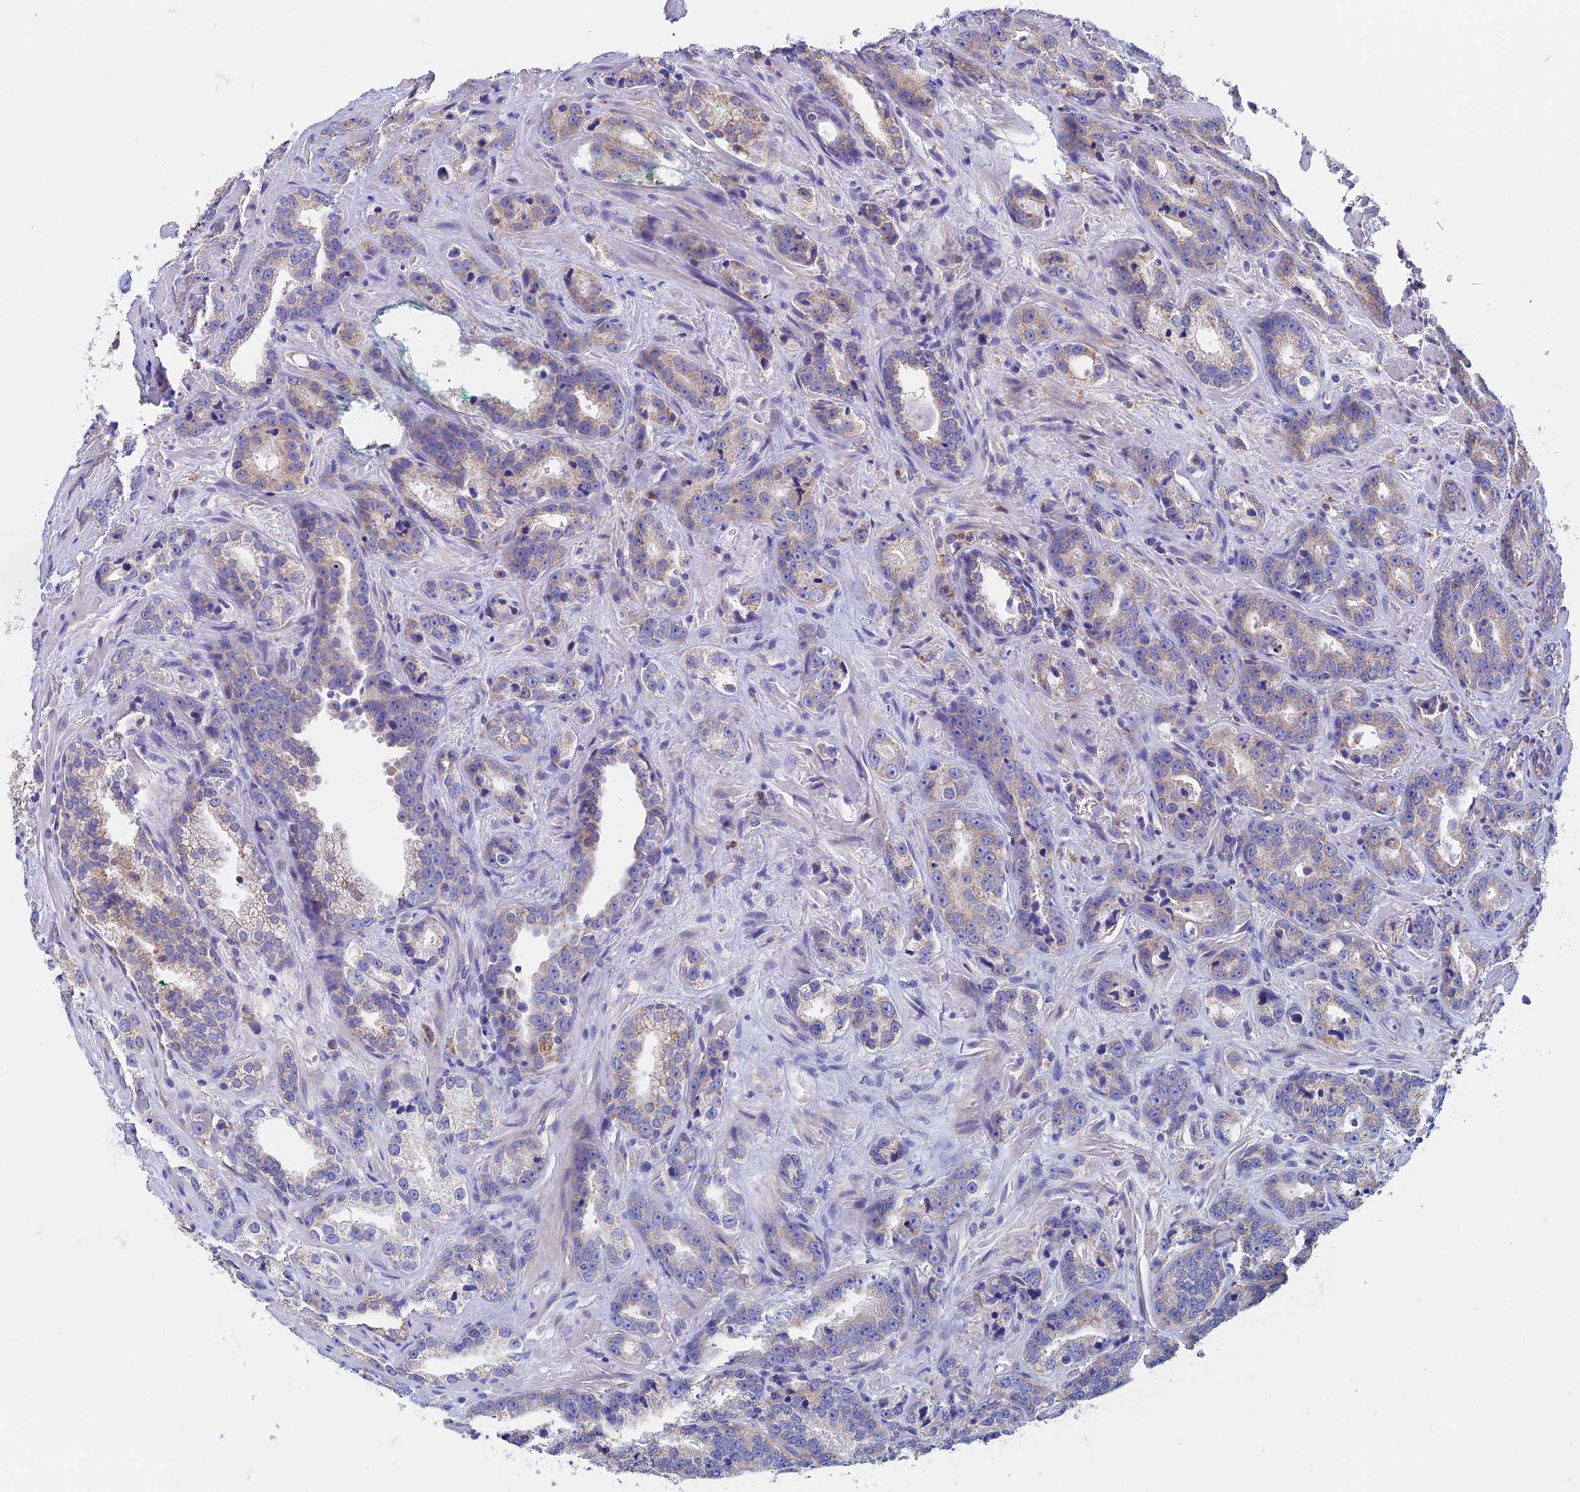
{"staining": {"intensity": "weak", "quantity": "<25%", "location": "cytoplasmic/membranous"}, "tissue": "prostate cancer", "cell_type": "Tumor cells", "image_type": "cancer", "snomed": [{"axis": "morphology", "description": "Adenocarcinoma, High grade"}, {"axis": "topography", "description": "Prostate"}], "caption": "Immunohistochemistry (IHC) photomicrograph of neoplastic tissue: human prostate cancer stained with DAB exhibits no significant protein expression in tumor cells.", "gene": "ZNF181", "patient": {"sex": "male", "age": 62}}